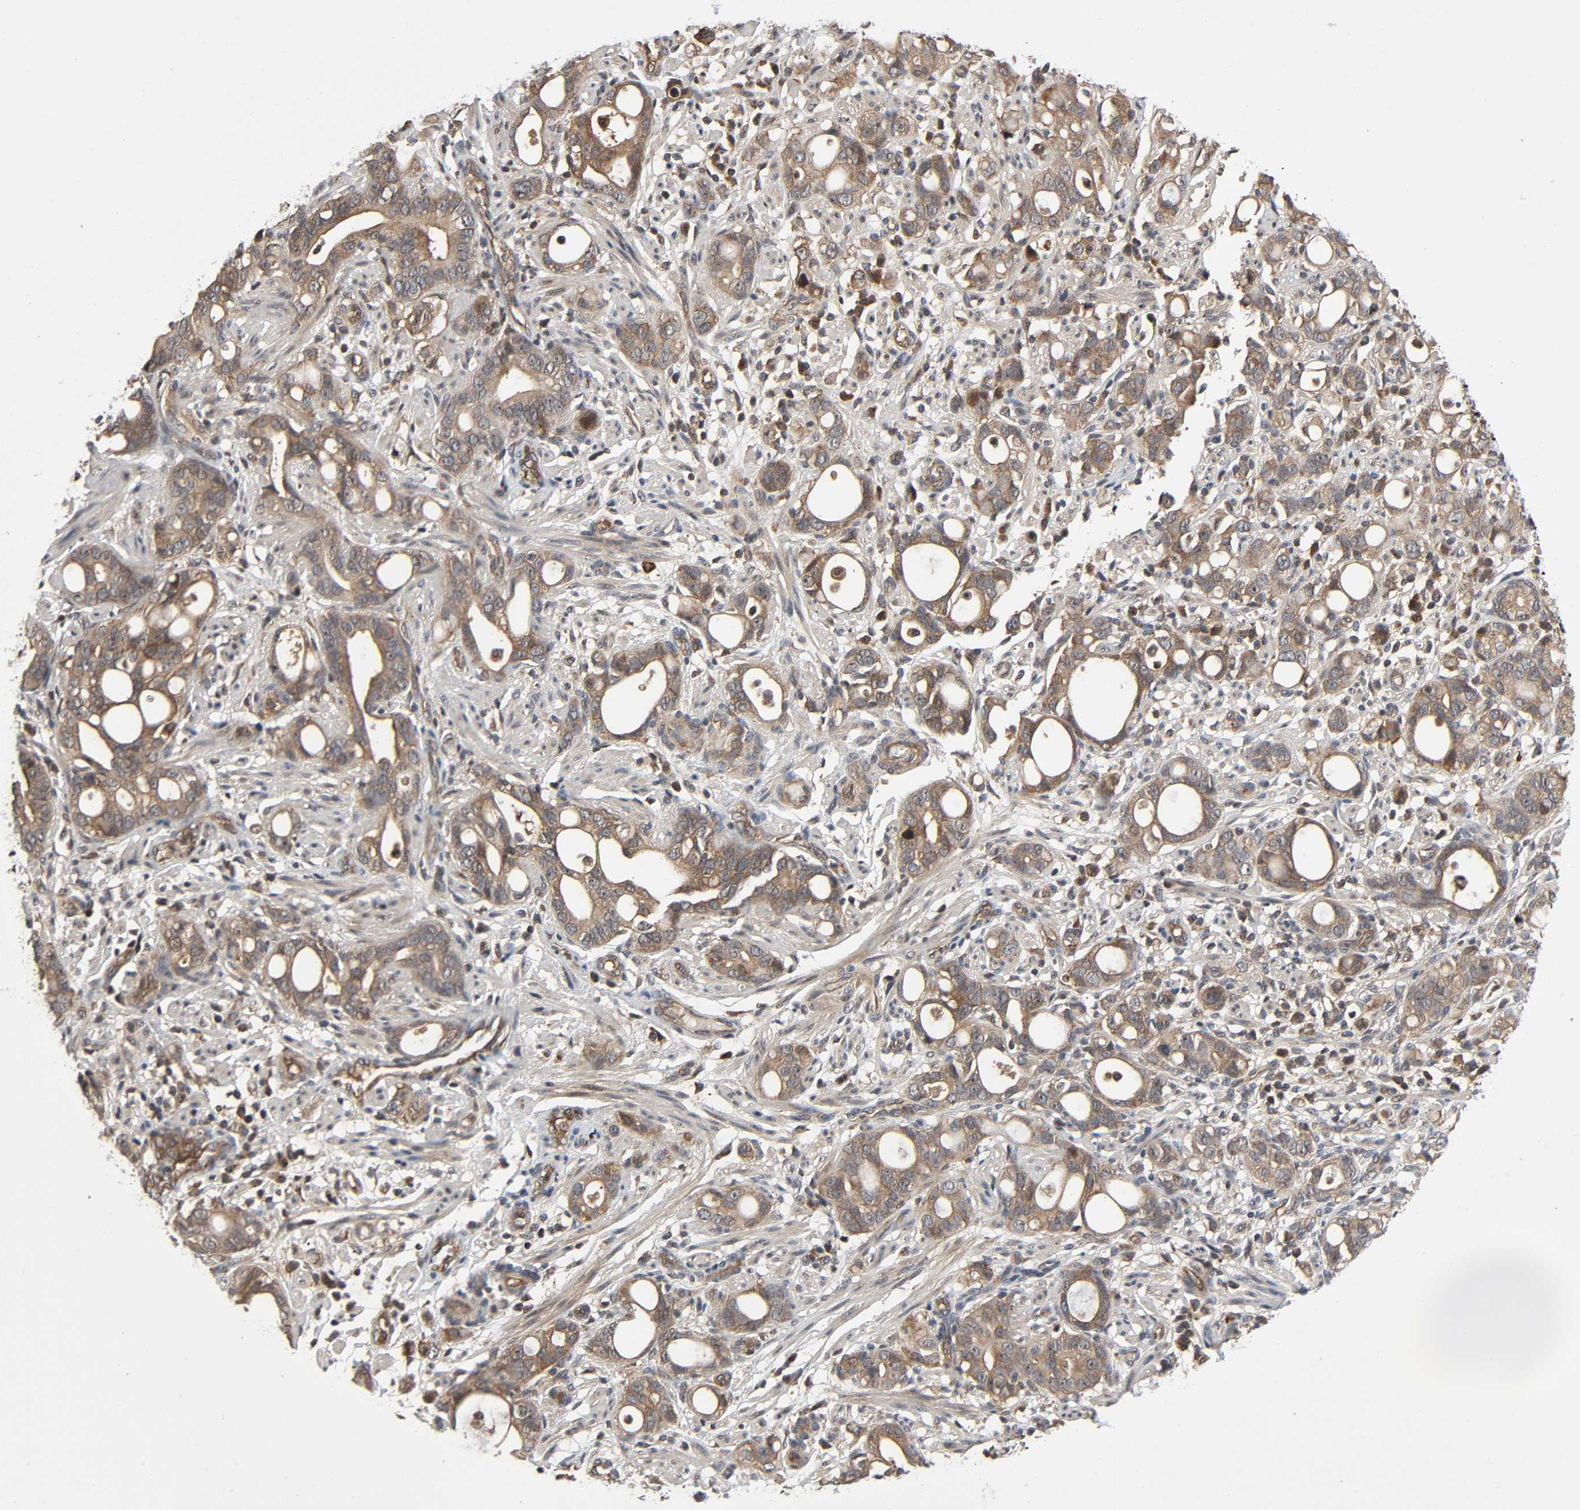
{"staining": {"intensity": "moderate", "quantity": ">75%", "location": "cytoplasmic/membranous"}, "tissue": "stomach cancer", "cell_type": "Tumor cells", "image_type": "cancer", "snomed": [{"axis": "morphology", "description": "Adenocarcinoma, NOS"}, {"axis": "topography", "description": "Stomach"}], "caption": "Immunohistochemistry image of human stomach adenocarcinoma stained for a protein (brown), which displays medium levels of moderate cytoplasmic/membranous expression in approximately >75% of tumor cells.", "gene": "PPP2R1B", "patient": {"sex": "female", "age": 75}}